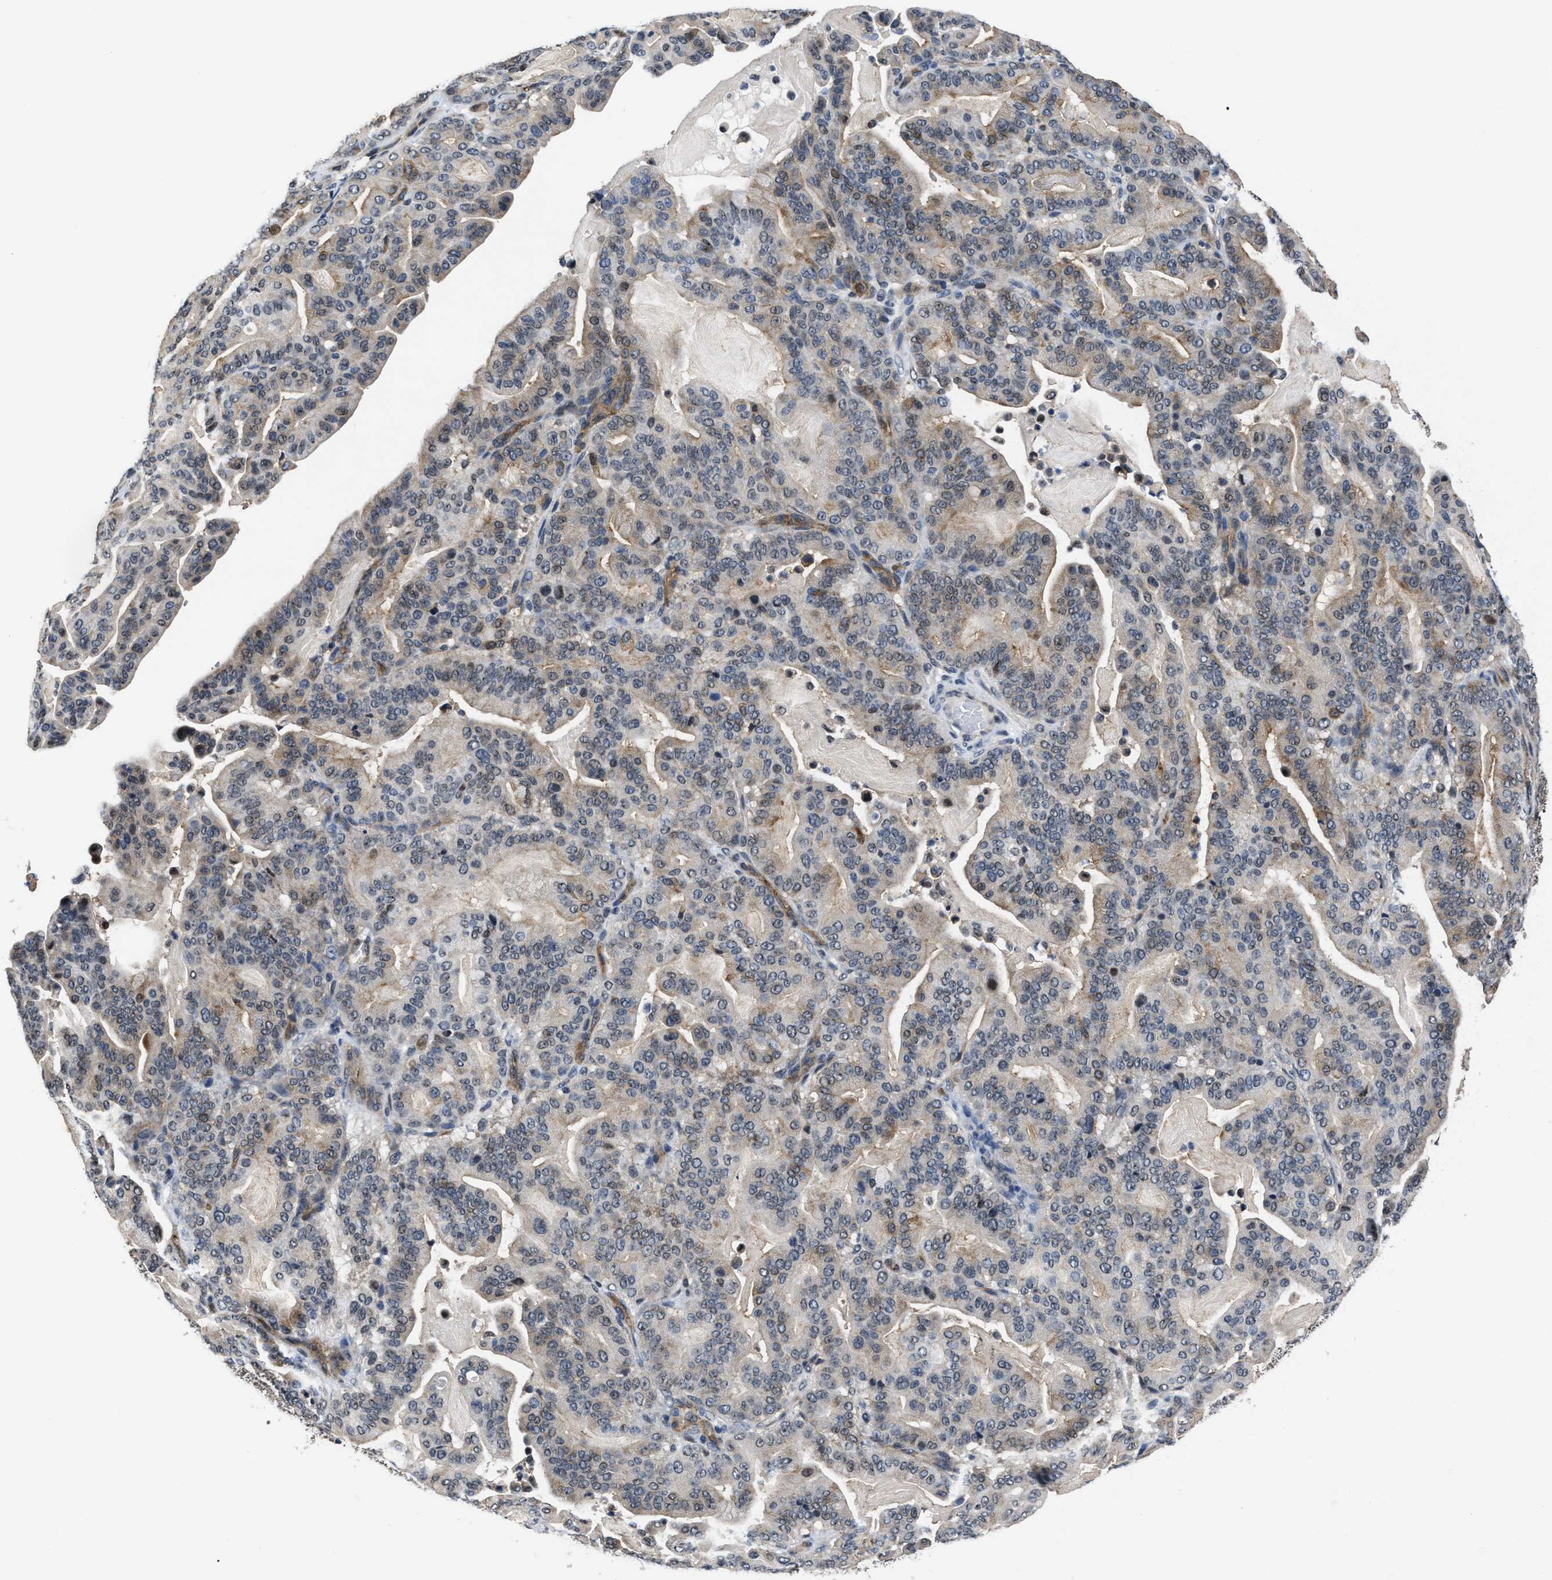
{"staining": {"intensity": "weak", "quantity": "25%-75%", "location": "cytoplasmic/membranous"}, "tissue": "pancreatic cancer", "cell_type": "Tumor cells", "image_type": "cancer", "snomed": [{"axis": "morphology", "description": "Adenocarcinoma, NOS"}, {"axis": "topography", "description": "Pancreas"}], "caption": "This is a histology image of immunohistochemistry (IHC) staining of adenocarcinoma (pancreatic), which shows weak expression in the cytoplasmic/membranous of tumor cells.", "gene": "MARCKSL1", "patient": {"sex": "male", "age": 63}}